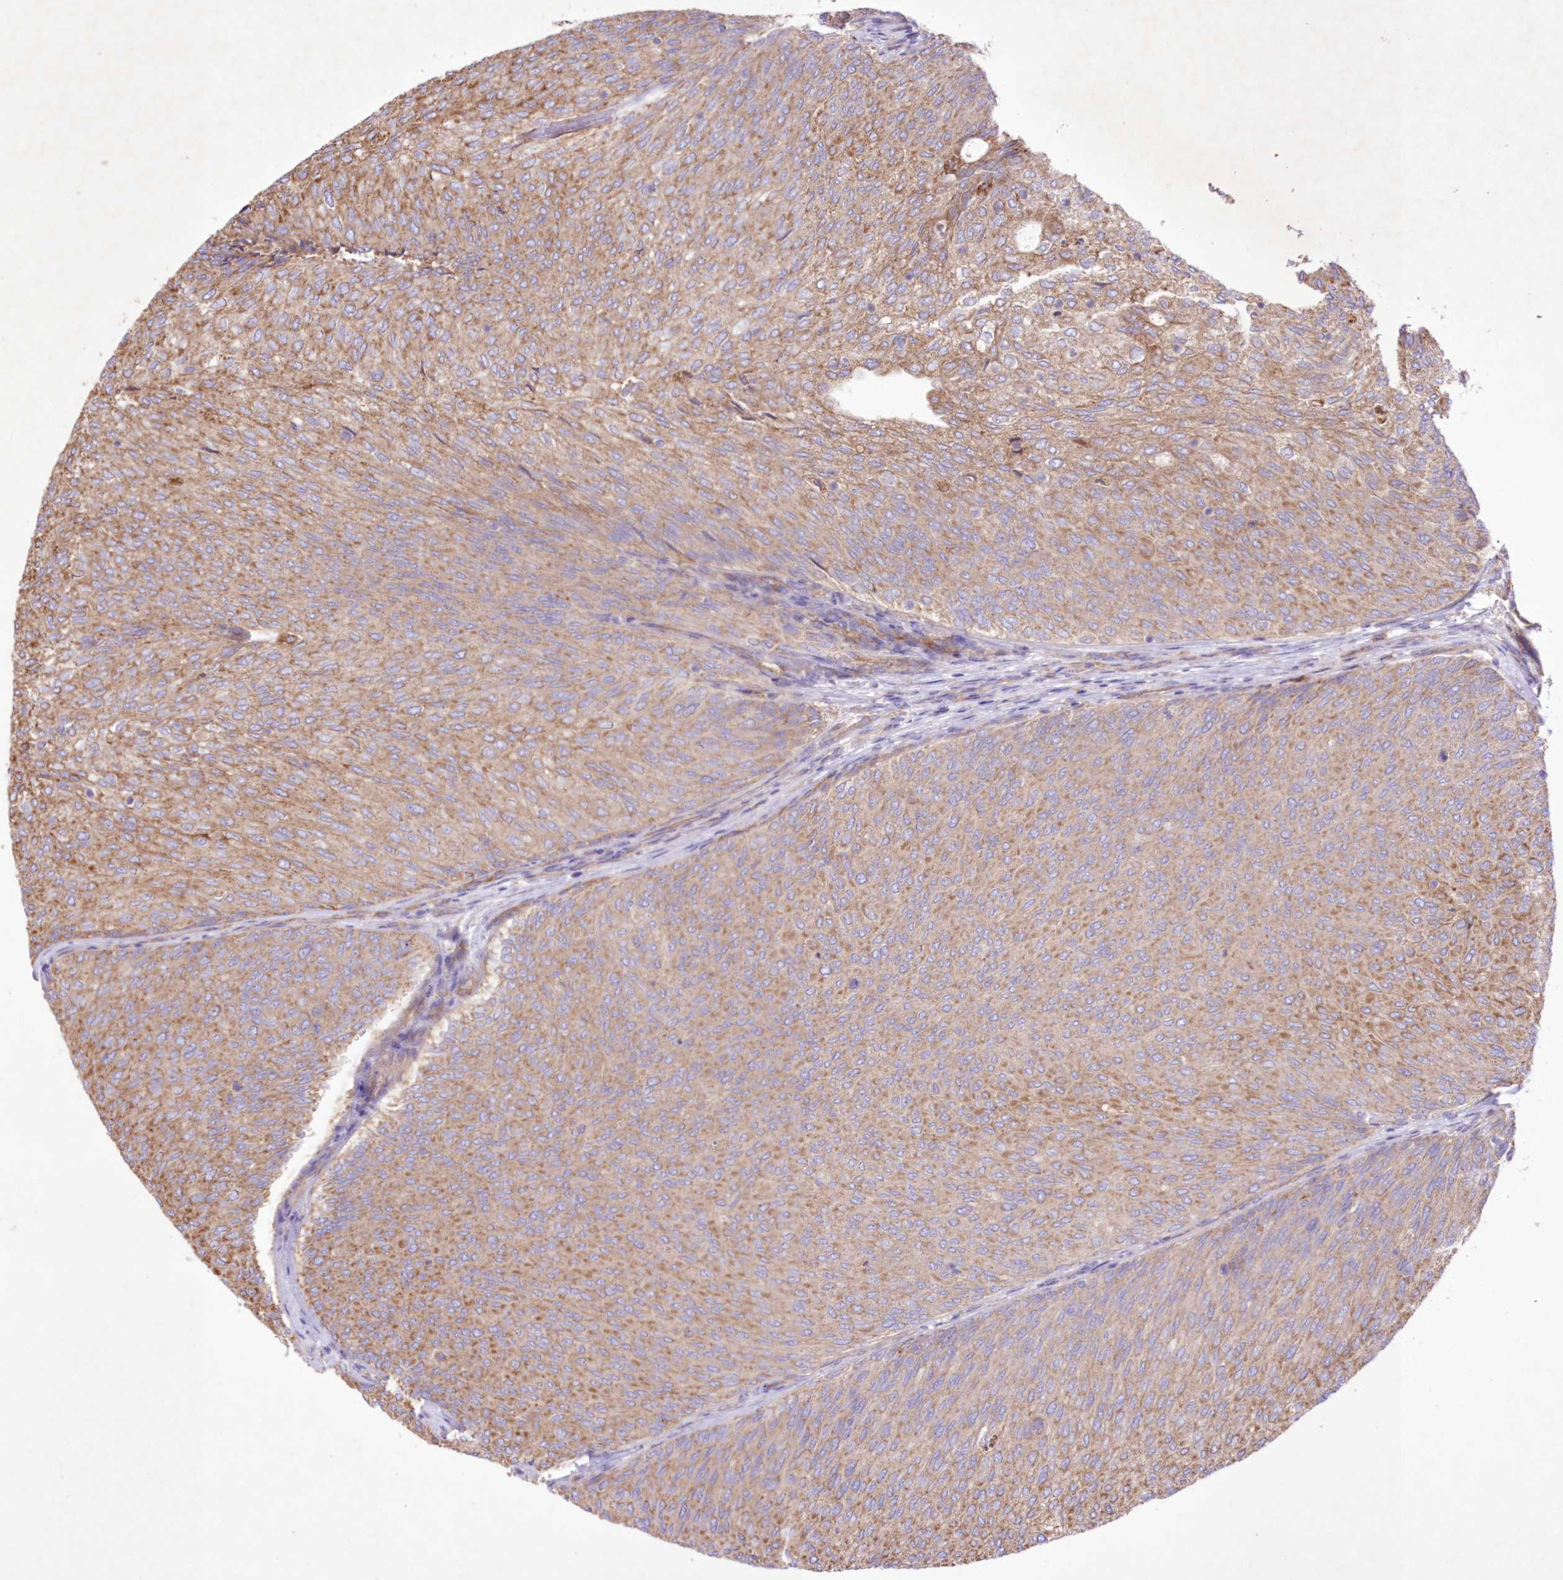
{"staining": {"intensity": "moderate", "quantity": ">75%", "location": "cytoplasmic/membranous"}, "tissue": "urothelial cancer", "cell_type": "Tumor cells", "image_type": "cancer", "snomed": [{"axis": "morphology", "description": "Urothelial carcinoma, Low grade"}, {"axis": "topography", "description": "Urinary bladder"}], "caption": "Protein expression by immunohistochemistry exhibits moderate cytoplasmic/membranous staining in approximately >75% of tumor cells in urothelial cancer.", "gene": "FCHO2", "patient": {"sex": "female", "age": 79}}